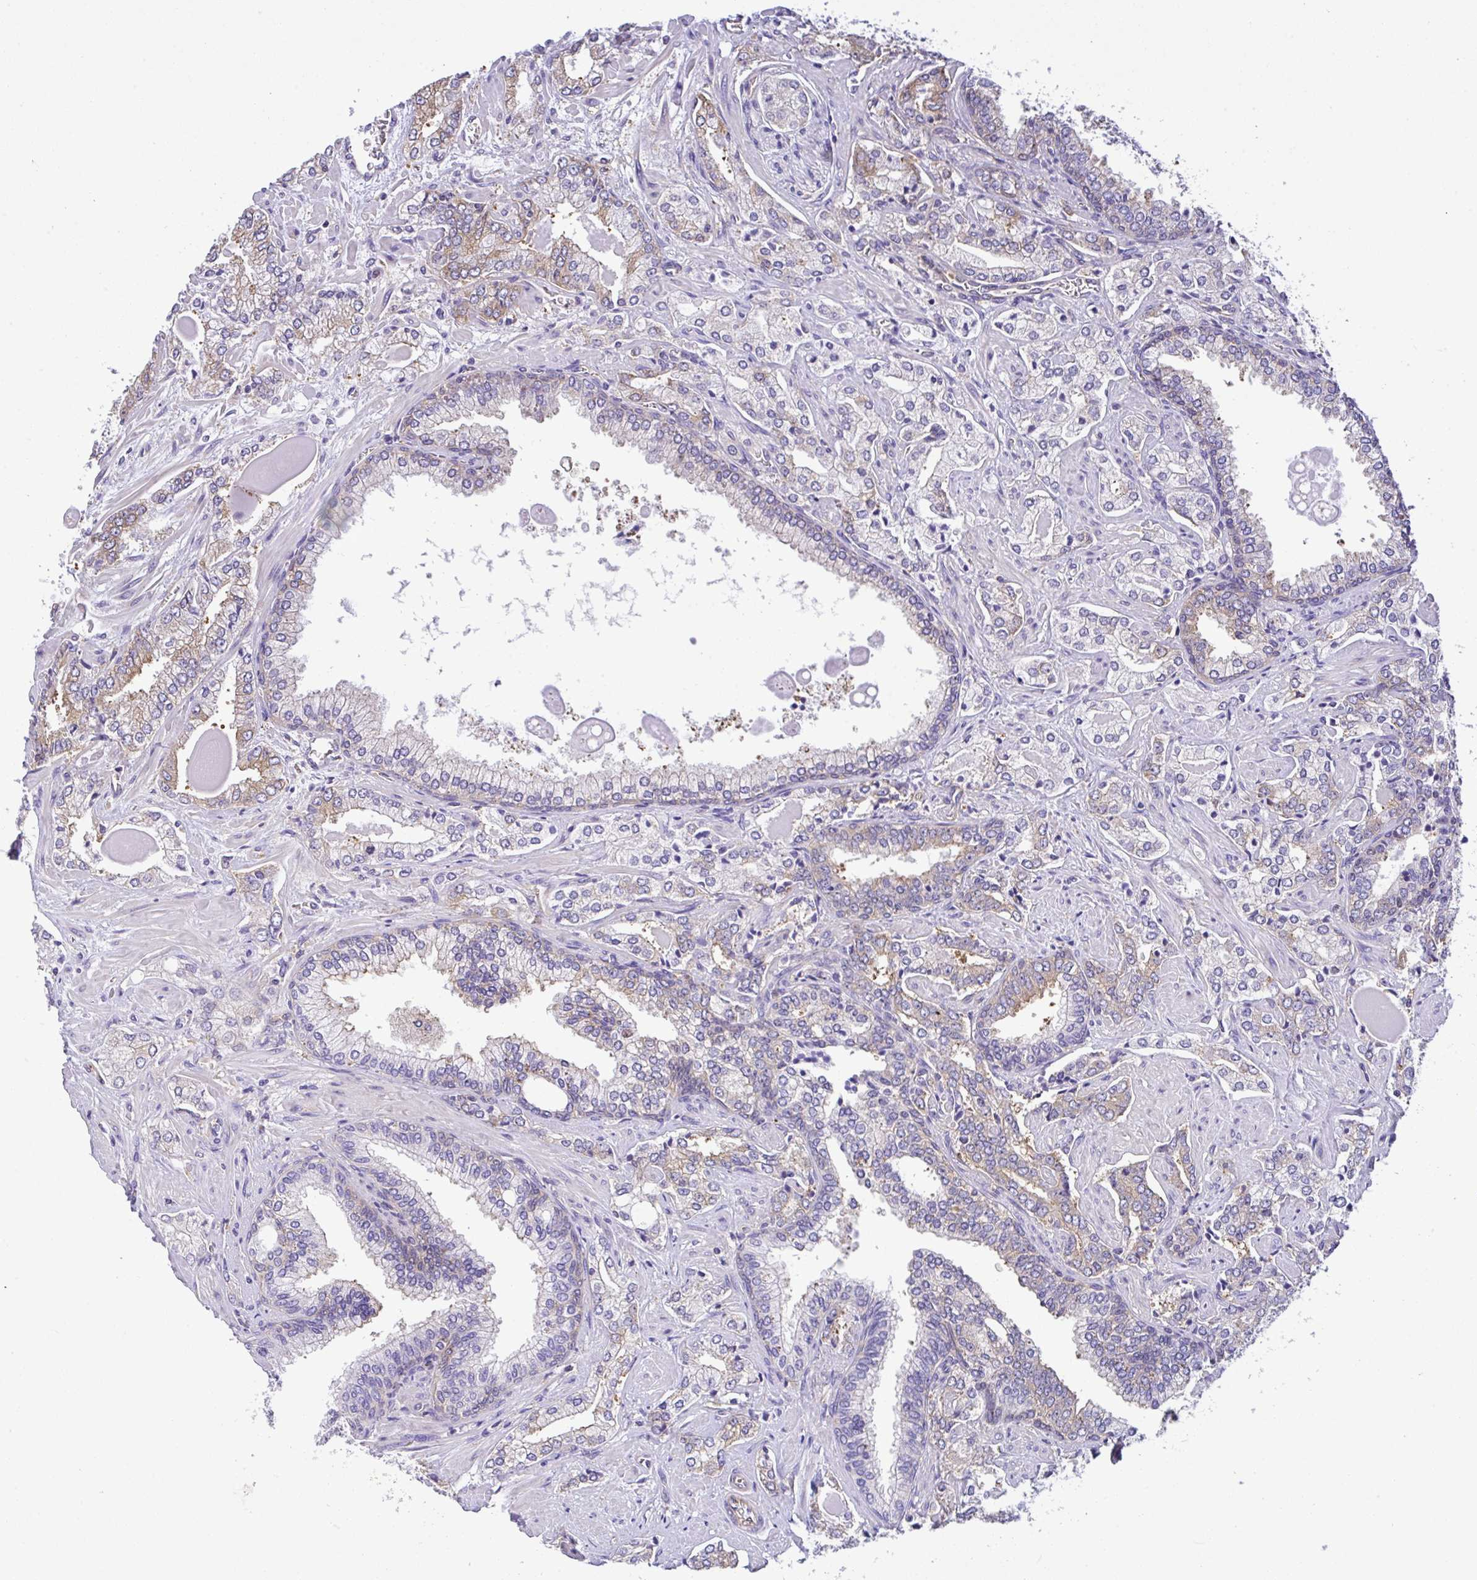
{"staining": {"intensity": "weak", "quantity": "25%-75%", "location": "cytoplasmic/membranous"}, "tissue": "prostate cancer", "cell_type": "Tumor cells", "image_type": "cancer", "snomed": [{"axis": "morphology", "description": "Adenocarcinoma, High grade"}, {"axis": "topography", "description": "Prostate"}], "caption": "IHC of human prostate cancer exhibits low levels of weak cytoplasmic/membranous staining in approximately 25%-75% of tumor cells. Immunohistochemistry (ihc) stains the protein in brown and the nuclei are stained blue.", "gene": "GFPT2", "patient": {"sex": "male", "age": 60}}